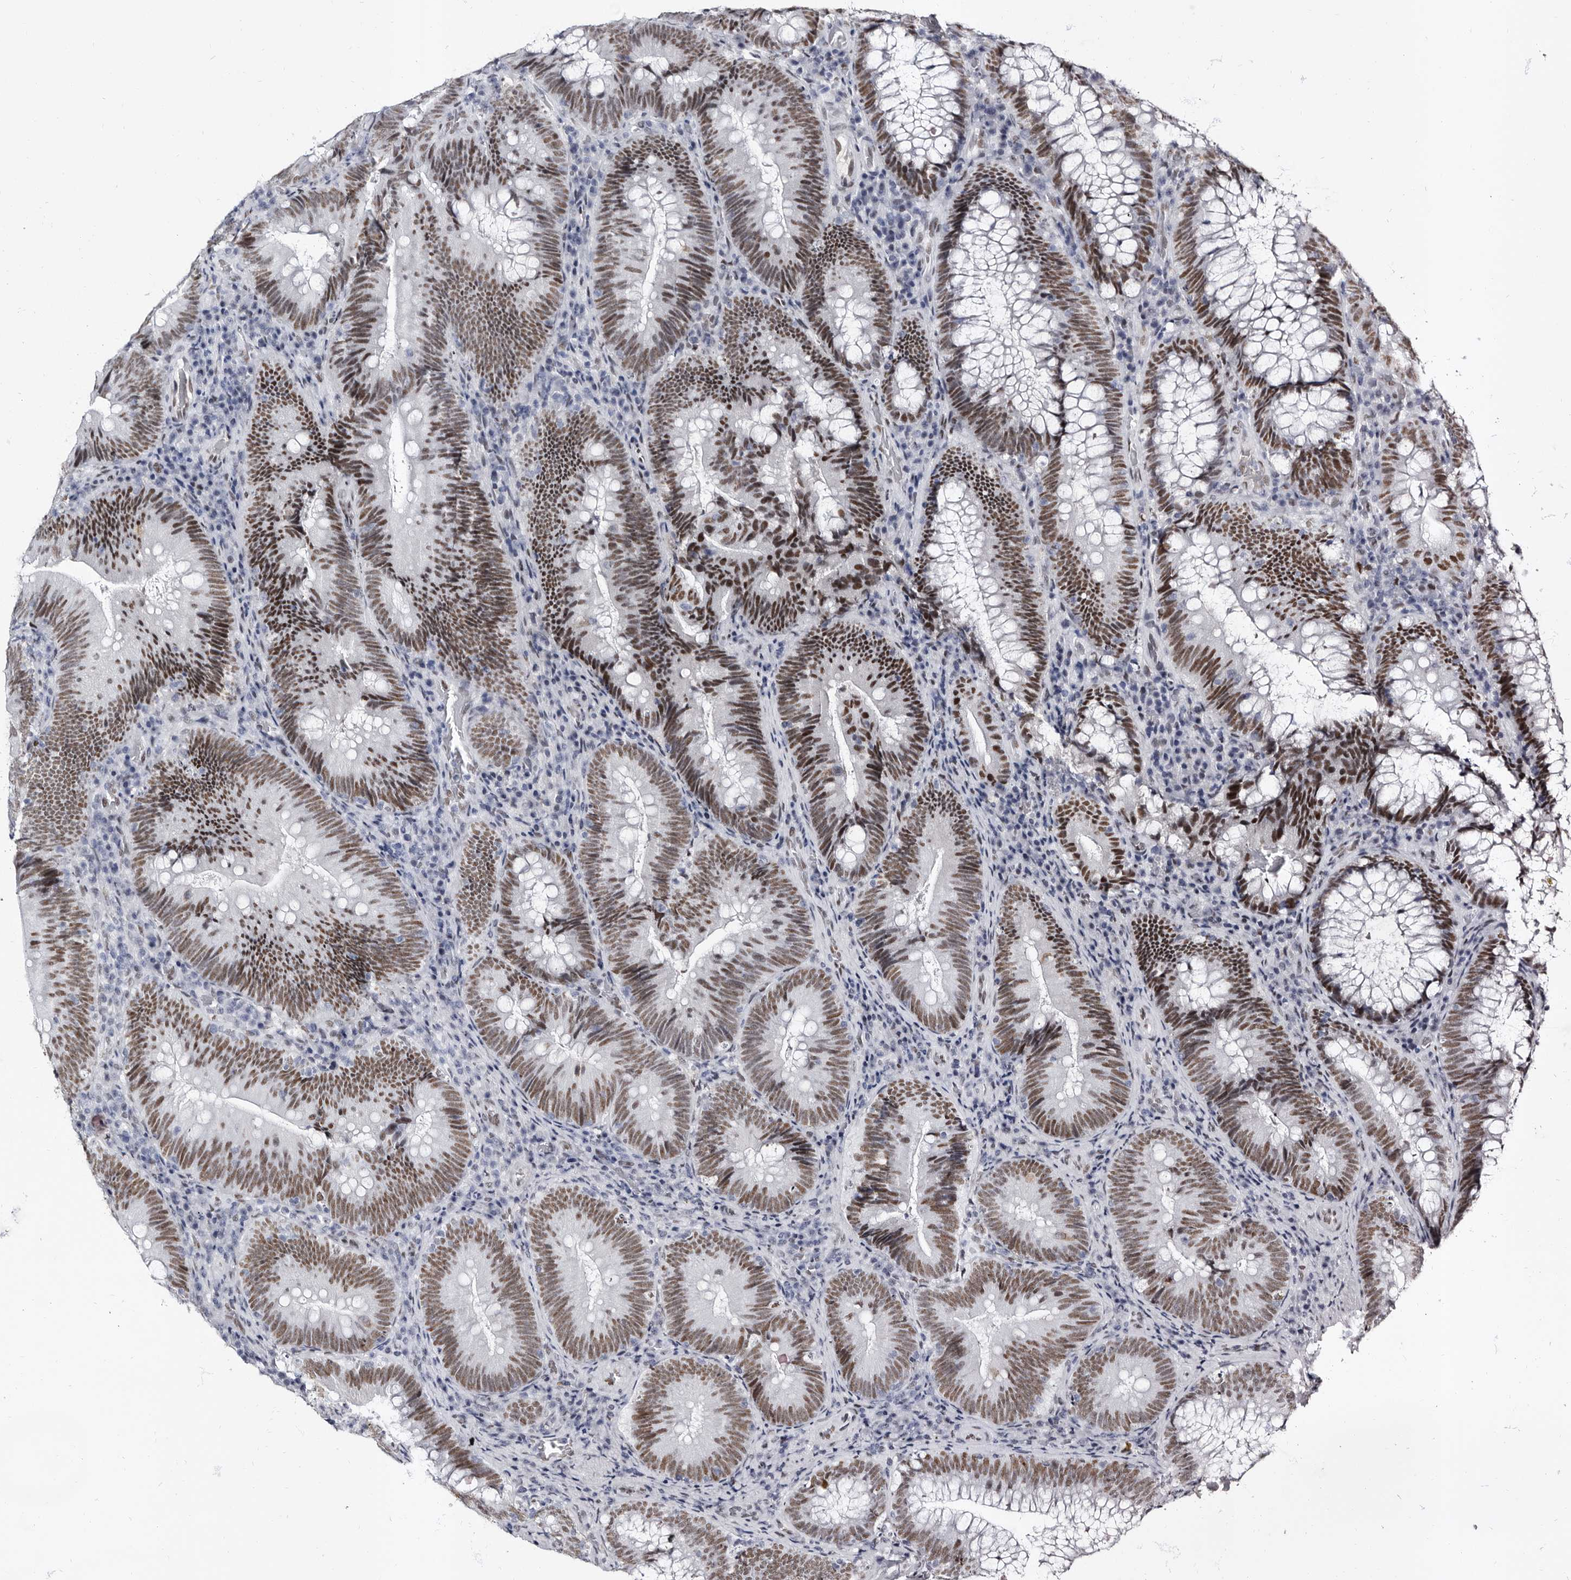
{"staining": {"intensity": "moderate", "quantity": ">75%", "location": "nuclear"}, "tissue": "colorectal cancer", "cell_type": "Tumor cells", "image_type": "cancer", "snomed": [{"axis": "morphology", "description": "Normal tissue, NOS"}, {"axis": "topography", "description": "Colon"}], "caption": "Colorectal cancer stained with DAB immunohistochemistry reveals medium levels of moderate nuclear positivity in about >75% of tumor cells.", "gene": "ZNF326", "patient": {"sex": "female", "age": 82}}